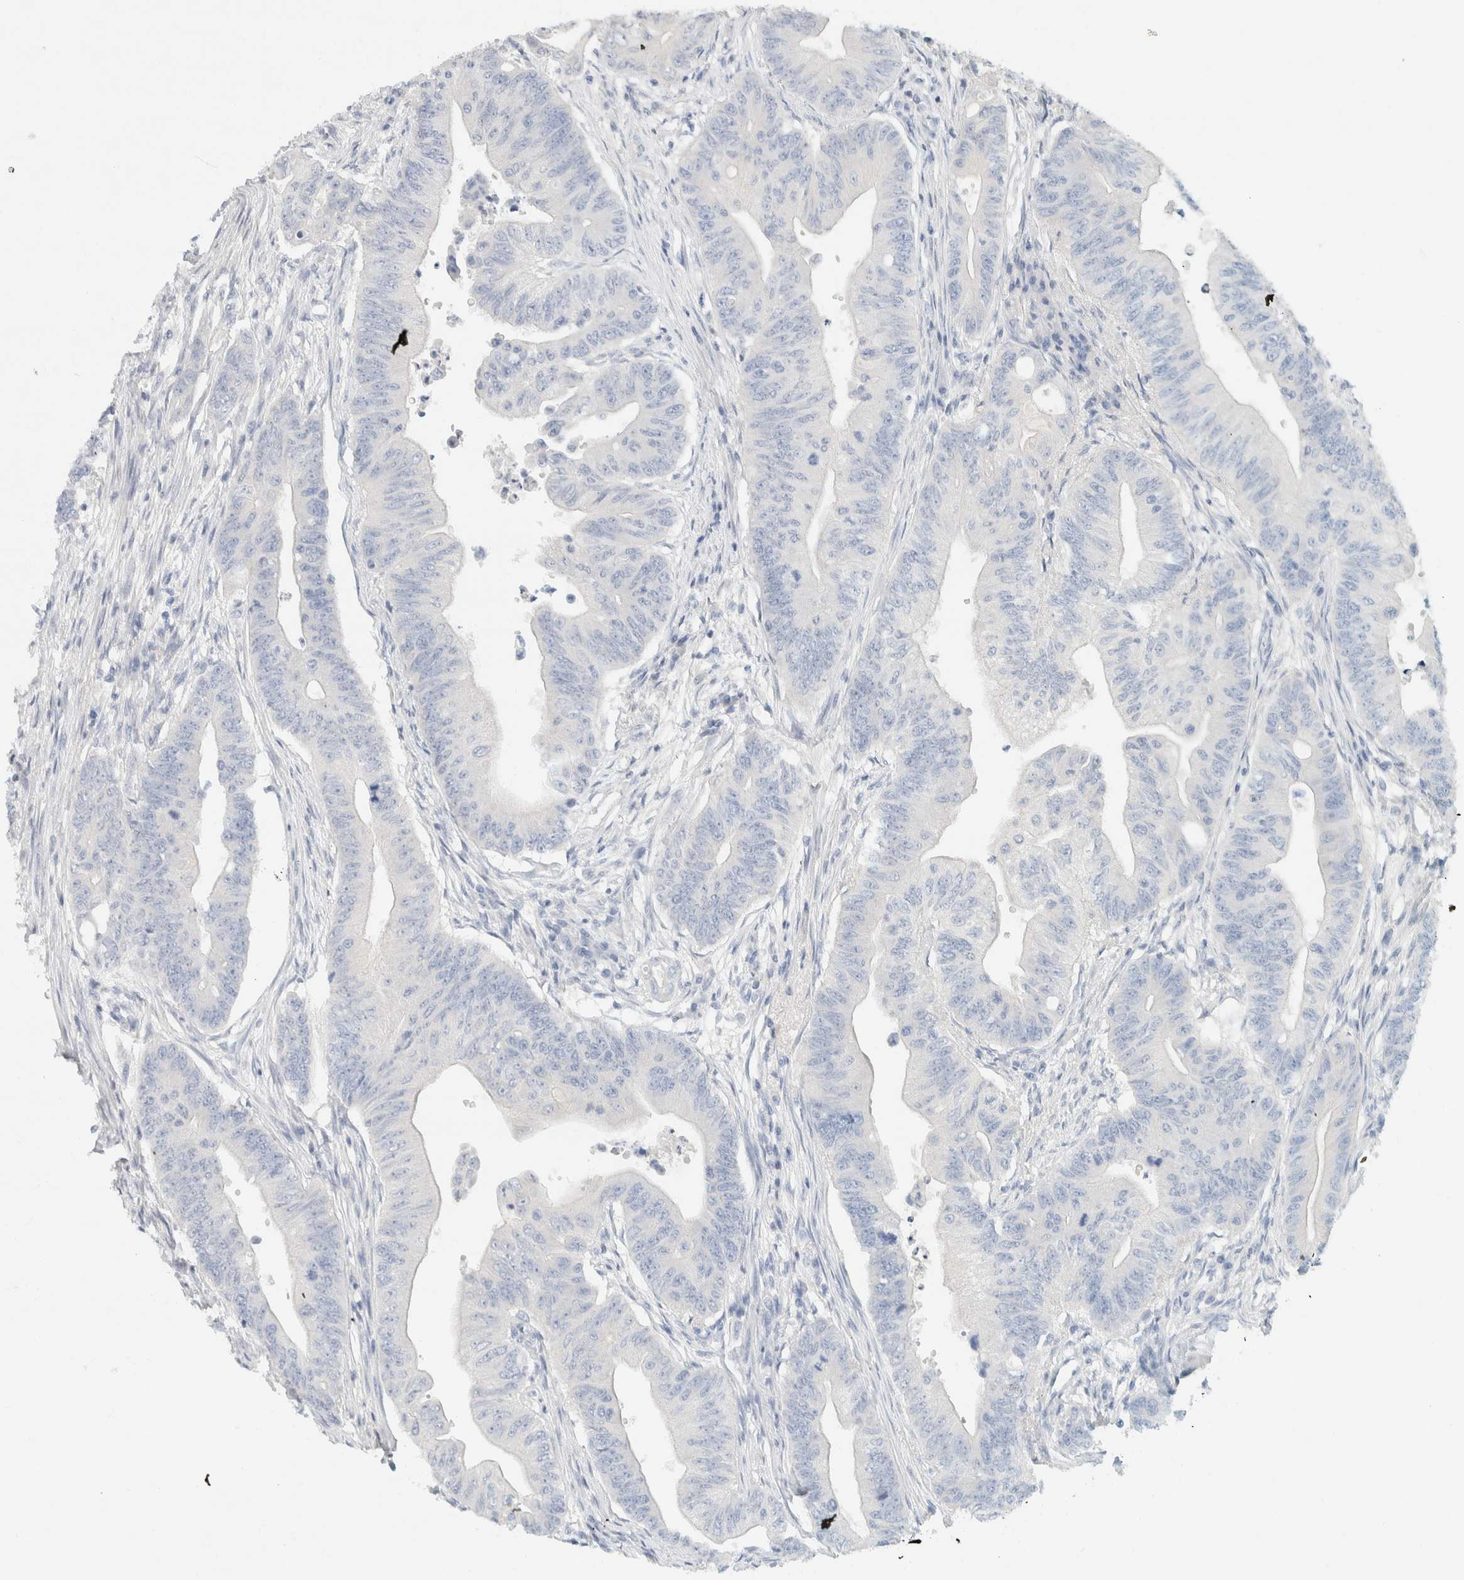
{"staining": {"intensity": "negative", "quantity": "none", "location": "none"}, "tissue": "colorectal cancer", "cell_type": "Tumor cells", "image_type": "cancer", "snomed": [{"axis": "morphology", "description": "Adenoma, NOS"}, {"axis": "morphology", "description": "Adenocarcinoma, NOS"}, {"axis": "topography", "description": "Colon"}], "caption": "Adenoma (colorectal) stained for a protein using immunohistochemistry (IHC) reveals no staining tumor cells.", "gene": "ALOX12B", "patient": {"sex": "male", "age": 79}}